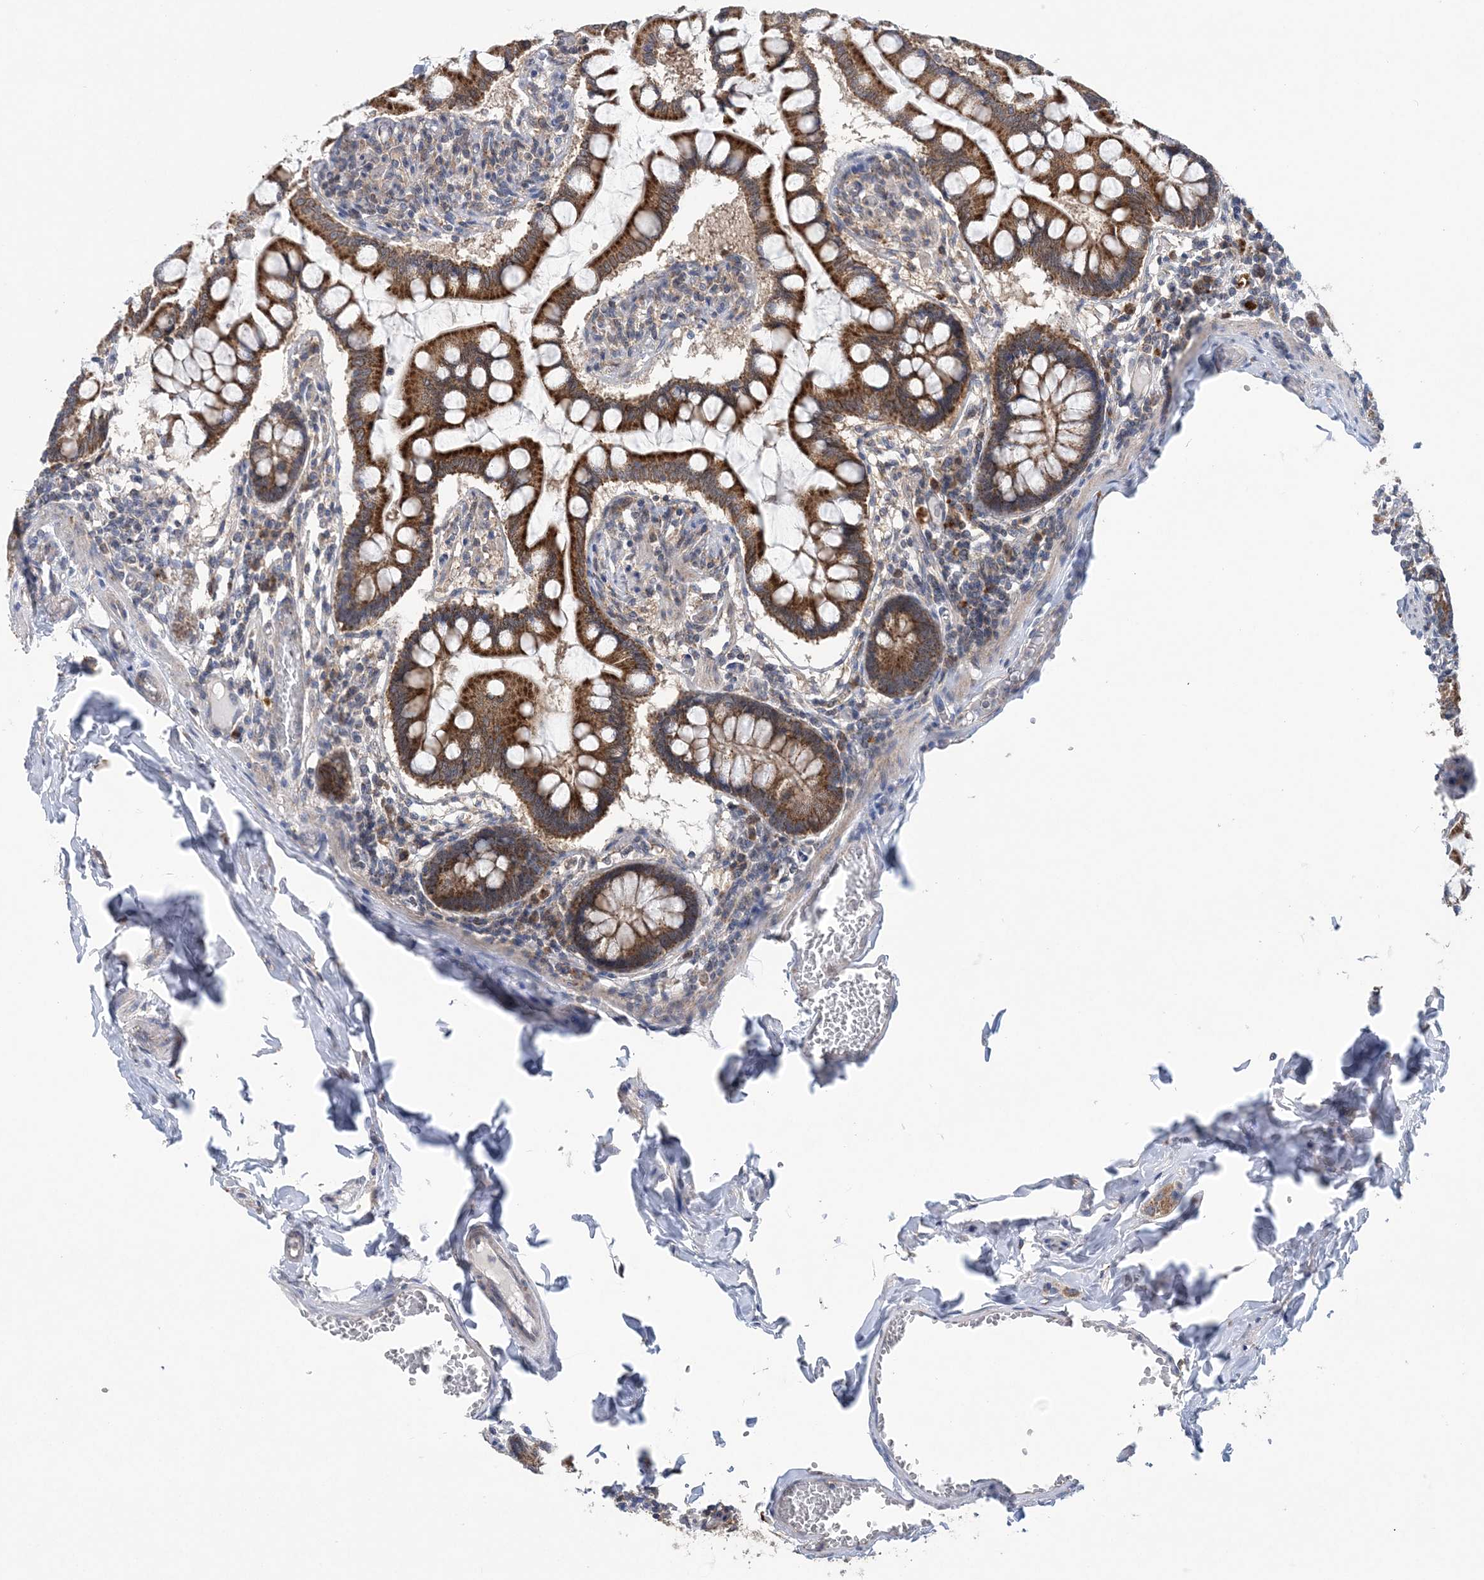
{"staining": {"intensity": "strong", "quantity": ">75%", "location": "cytoplasmic/membranous"}, "tissue": "small intestine", "cell_type": "Glandular cells", "image_type": "normal", "snomed": [{"axis": "morphology", "description": "Normal tissue, NOS"}, {"axis": "topography", "description": "Small intestine"}], "caption": "Immunohistochemical staining of unremarkable small intestine displays high levels of strong cytoplasmic/membranous expression in about >75% of glandular cells. The protein of interest is stained brown, and the nuclei are stained in blue (DAB IHC with brightfield microscopy, high magnification).", "gene": "COPE", "patient": {"sex": "male", "age": 41}}